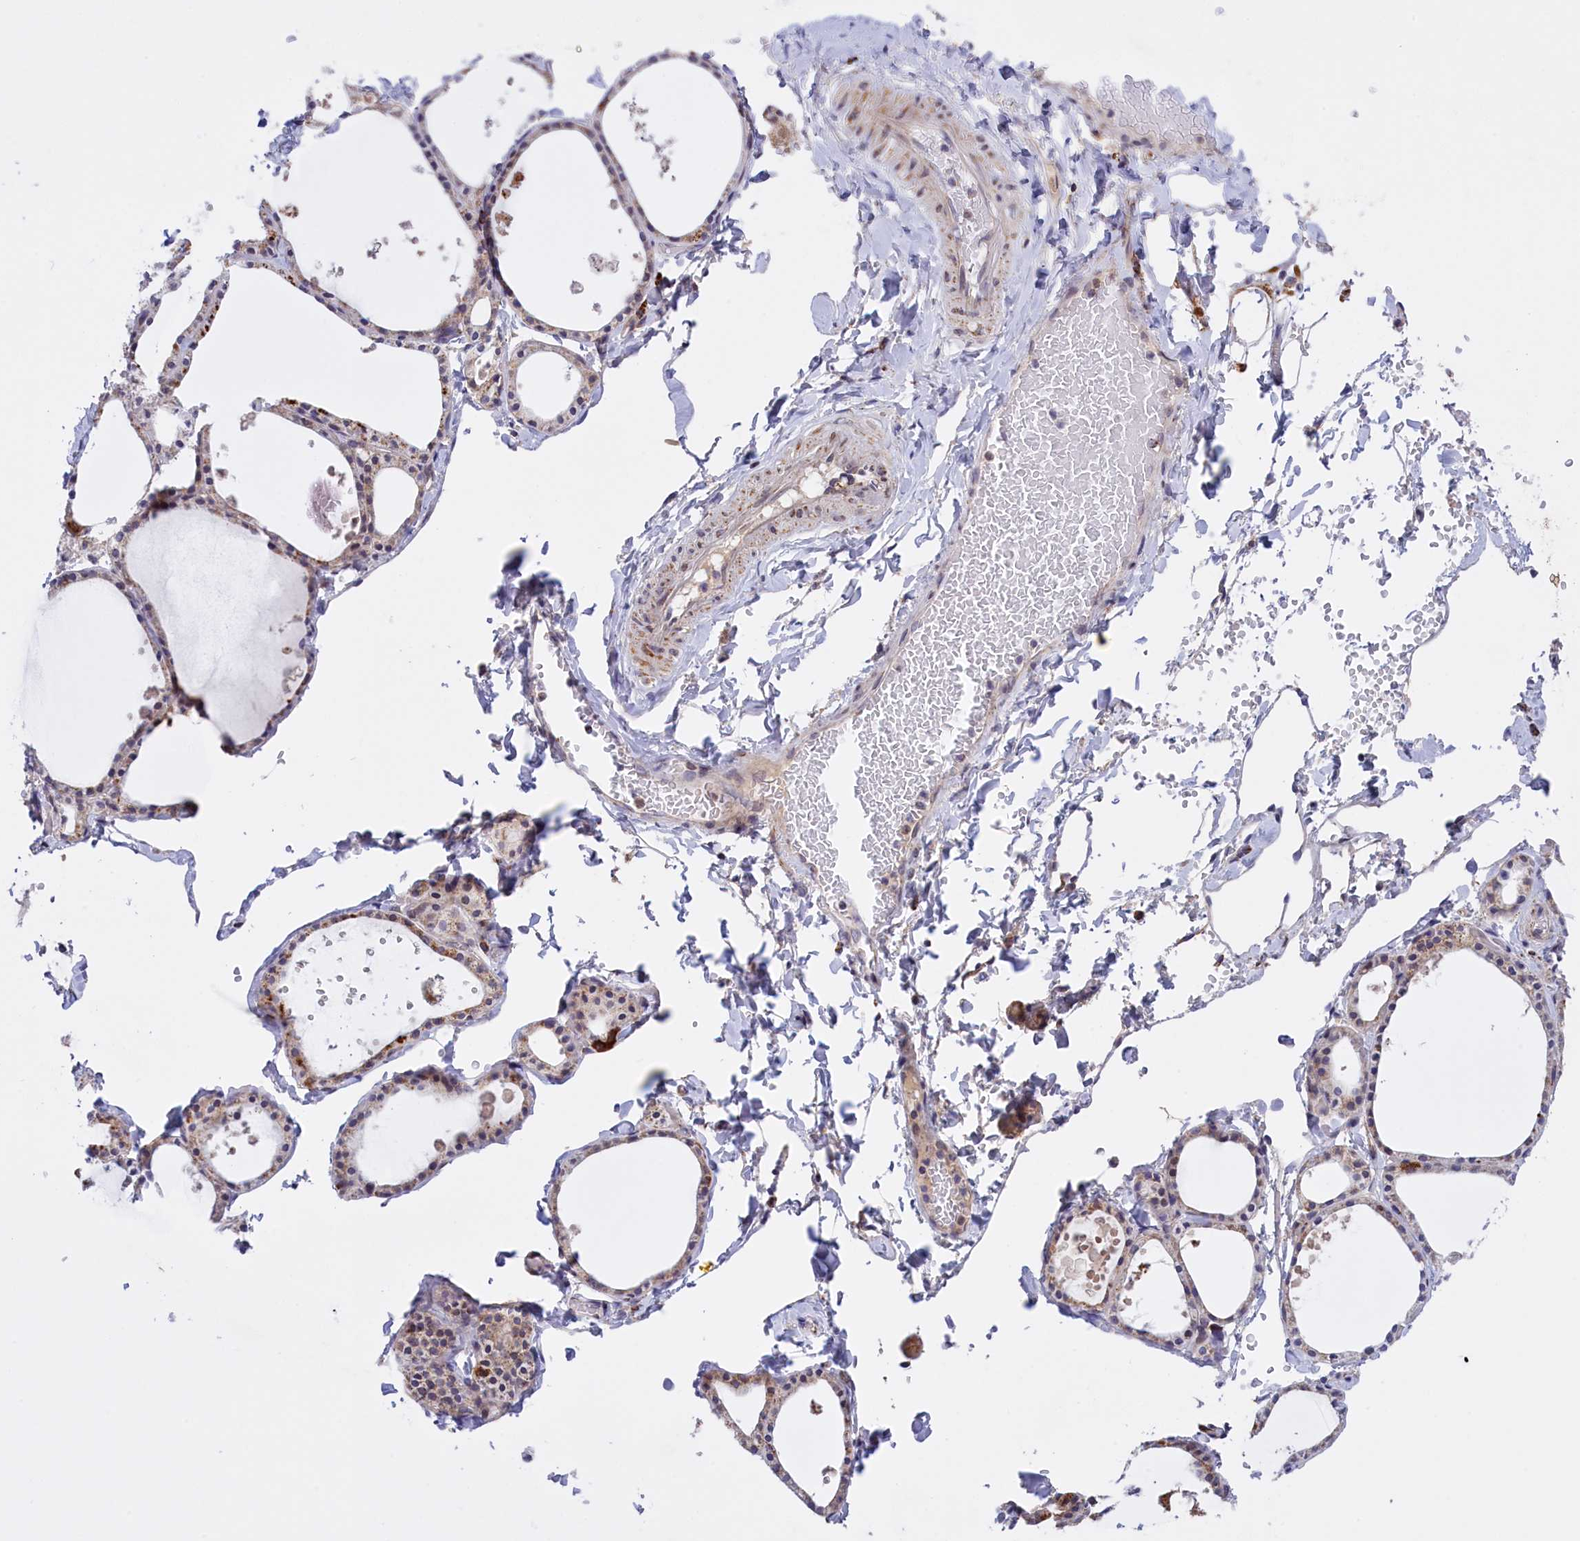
{"staining": {"intensity": "moderate", "quantity": "25%-75%", "location": "cytoplasmic/membranous"}, "tissue": "thyroid gland", "cell_type": "Glandular cells", "image_type": "normal", "snomed": [{"axis": "morphology", "description": "Normal tissue, NOS"}, {"axis": "topography", "description": "Thyroid gland"}], "caption": "Glandular cells reveal moderate cytoplasmic/membranous positivity in about 25%-75% of cells in unremarkable thyroid gland. Using DAB (brown) and hematoxylin (blue) stains, captured at high magnification using brightfield microscopy.", "gene": "FAM149B1", "patient": {"sex": "male", "age": 56}}